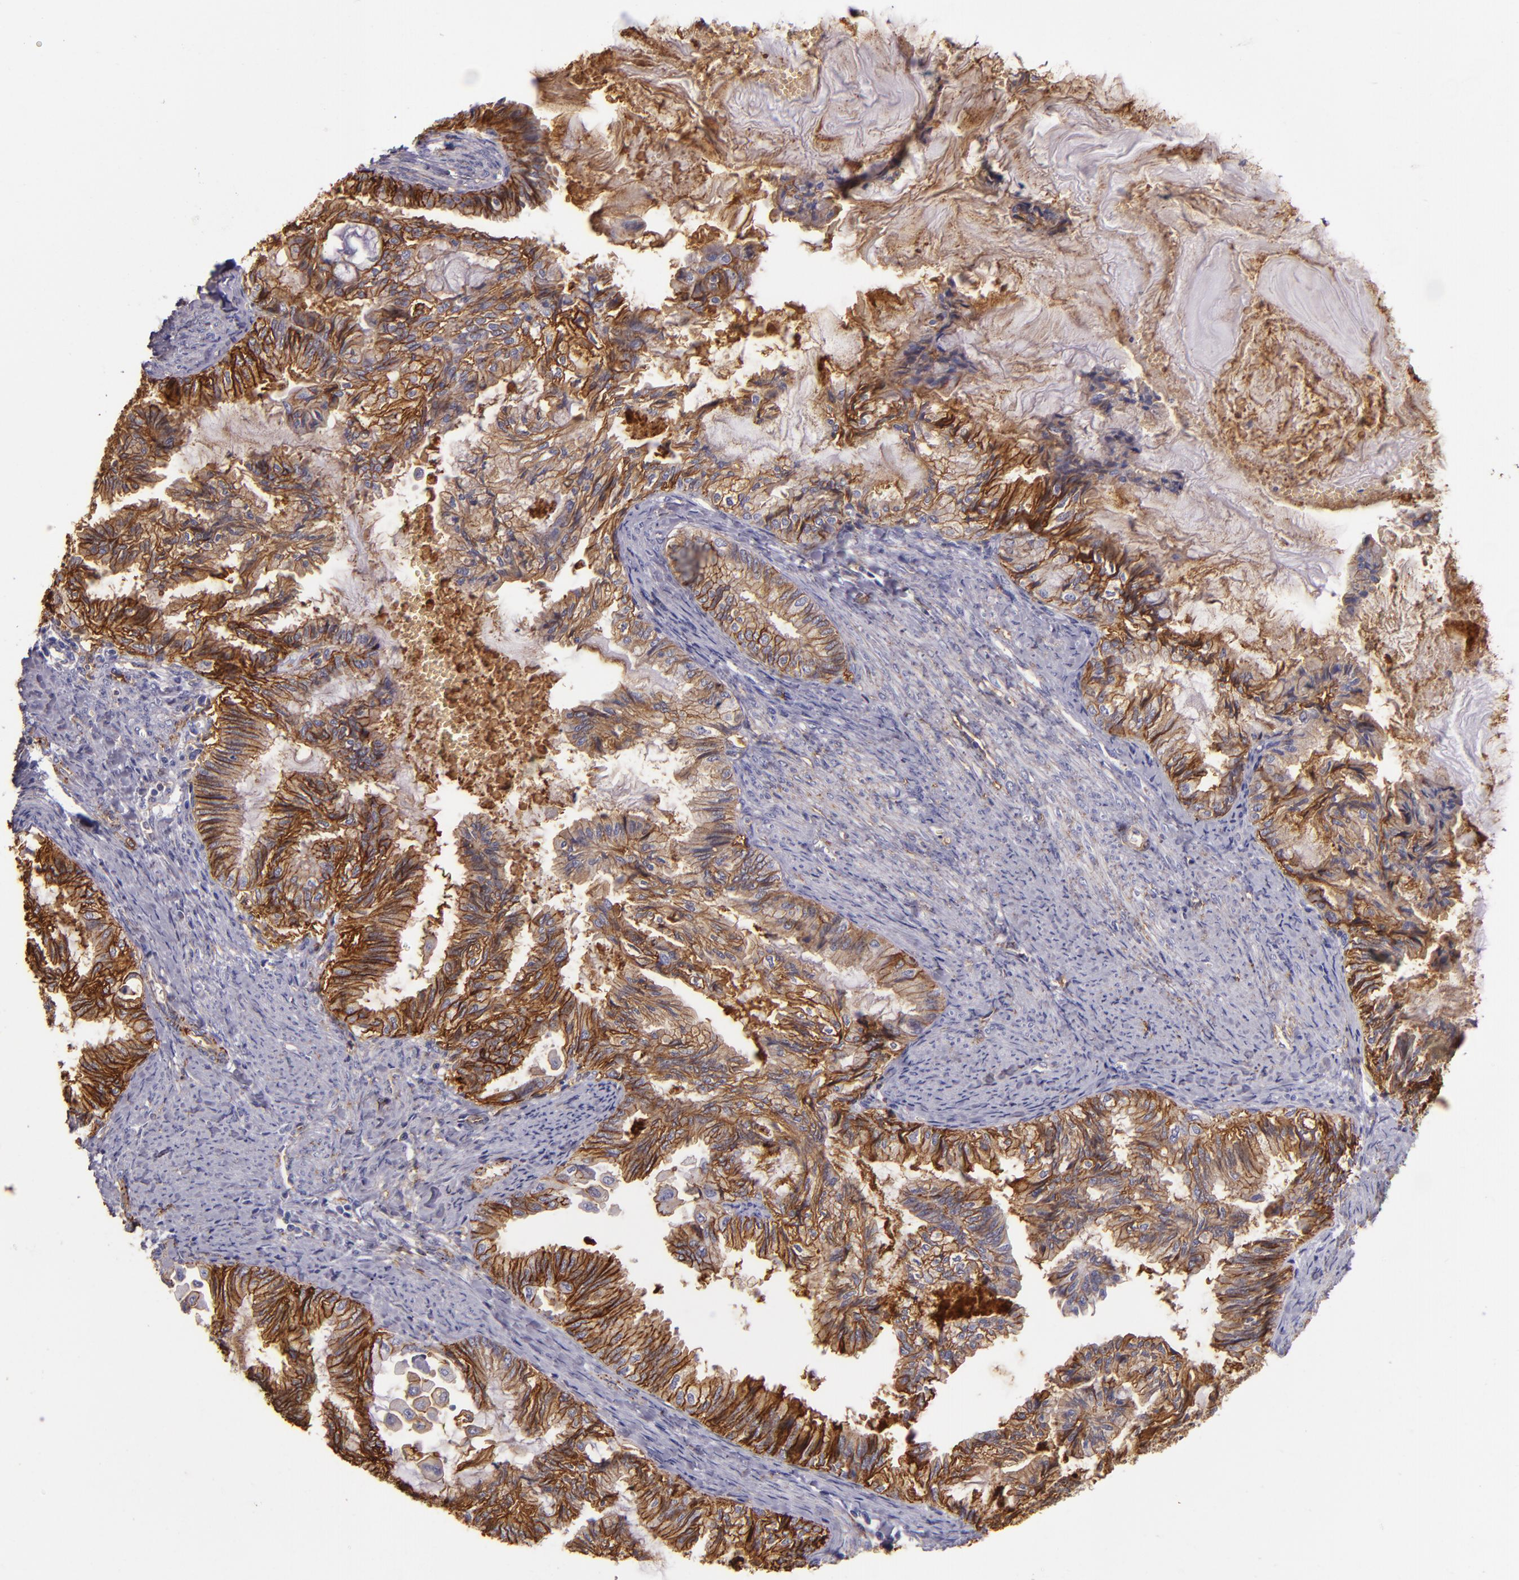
{"staining": {"intensity": "strong", "quantity": ">75%", "location": "cytoplasmic/membranous"}, "tissue": "endometrial cancer", "cell_type": "Tumor cells", "image_type": "cancer", "snomed": [{"axis": "morphology", "description": "Adenocarcinoma, NOS"}, {"axis": "topography", "description": "Endometrium"}], "caption": "Protein staining demonstrates strong cytoplasmic/membranous positivity in approximately >75% of tumor cells in endometrial cancer. Immunohistochemistry stains the protein in brown and the nuclei are stained blue.", "gene": "CD9", "patient": {"sex": "female", "age": 86}}